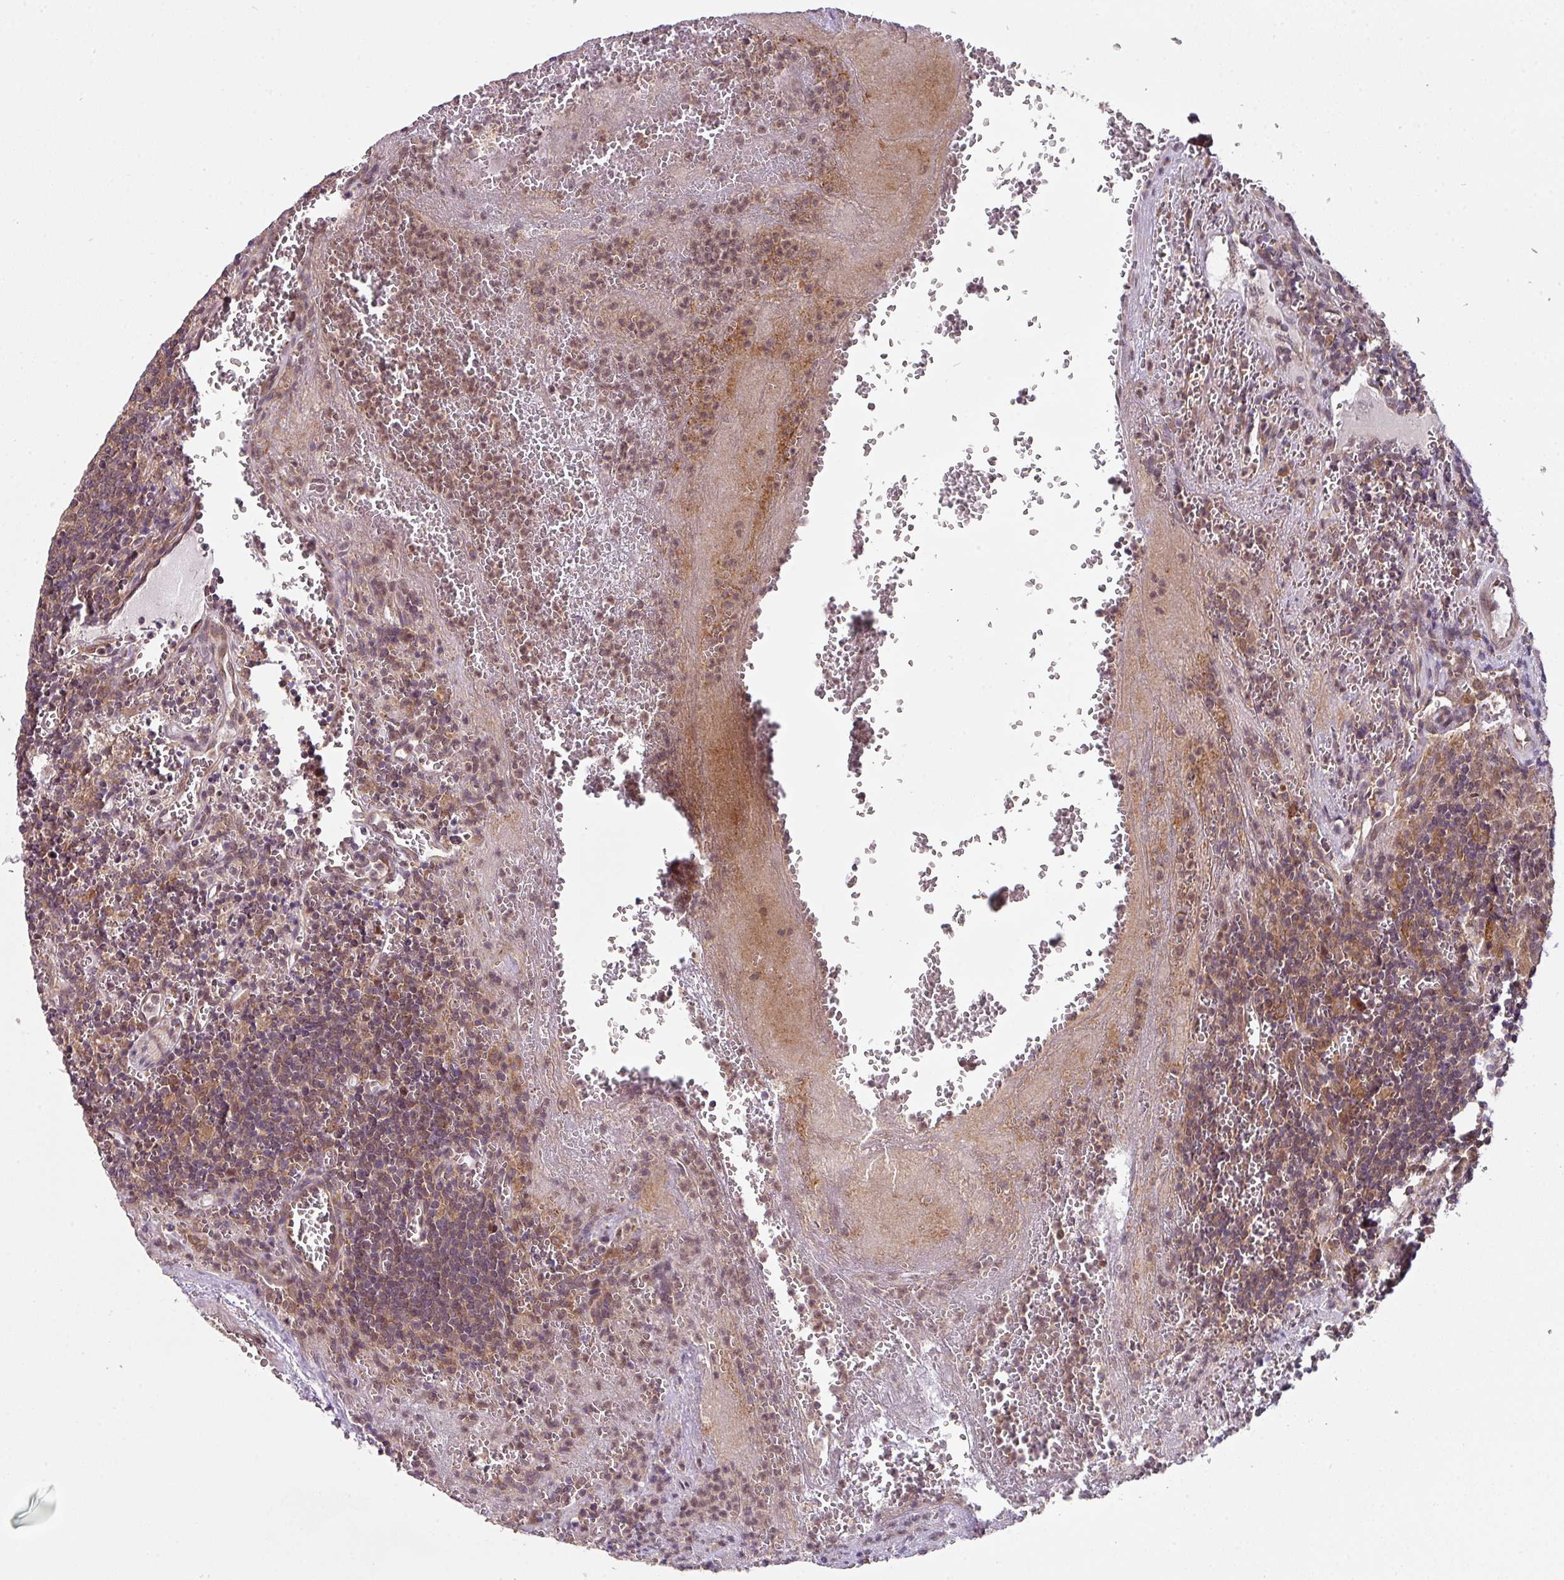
{"staining": {"intensity": "moderate", "quantity": ">75%", "location": "cytoplasmic/membranous"}, "tissue": "lymph node", "cell_type": "Germinal center cells", "image_type": "normal", "snomed": [{"axis": "morphology", "description": "Normal tissue, NOS"}, {"axis": "topography", "description": "Lymph node"}], "caption": "High-power microscopy captured an immunohistochemistry (IHC) micrograph of unremarkable lymph node, revealing moderate cytoplasmic/membranous positivity in approximately >75% of germinal center cells. The protein is shown in brown color, while the nuclei are stained blue.", "gene": "CAMLG", "patient": {"sex": "male", "age": 50}}